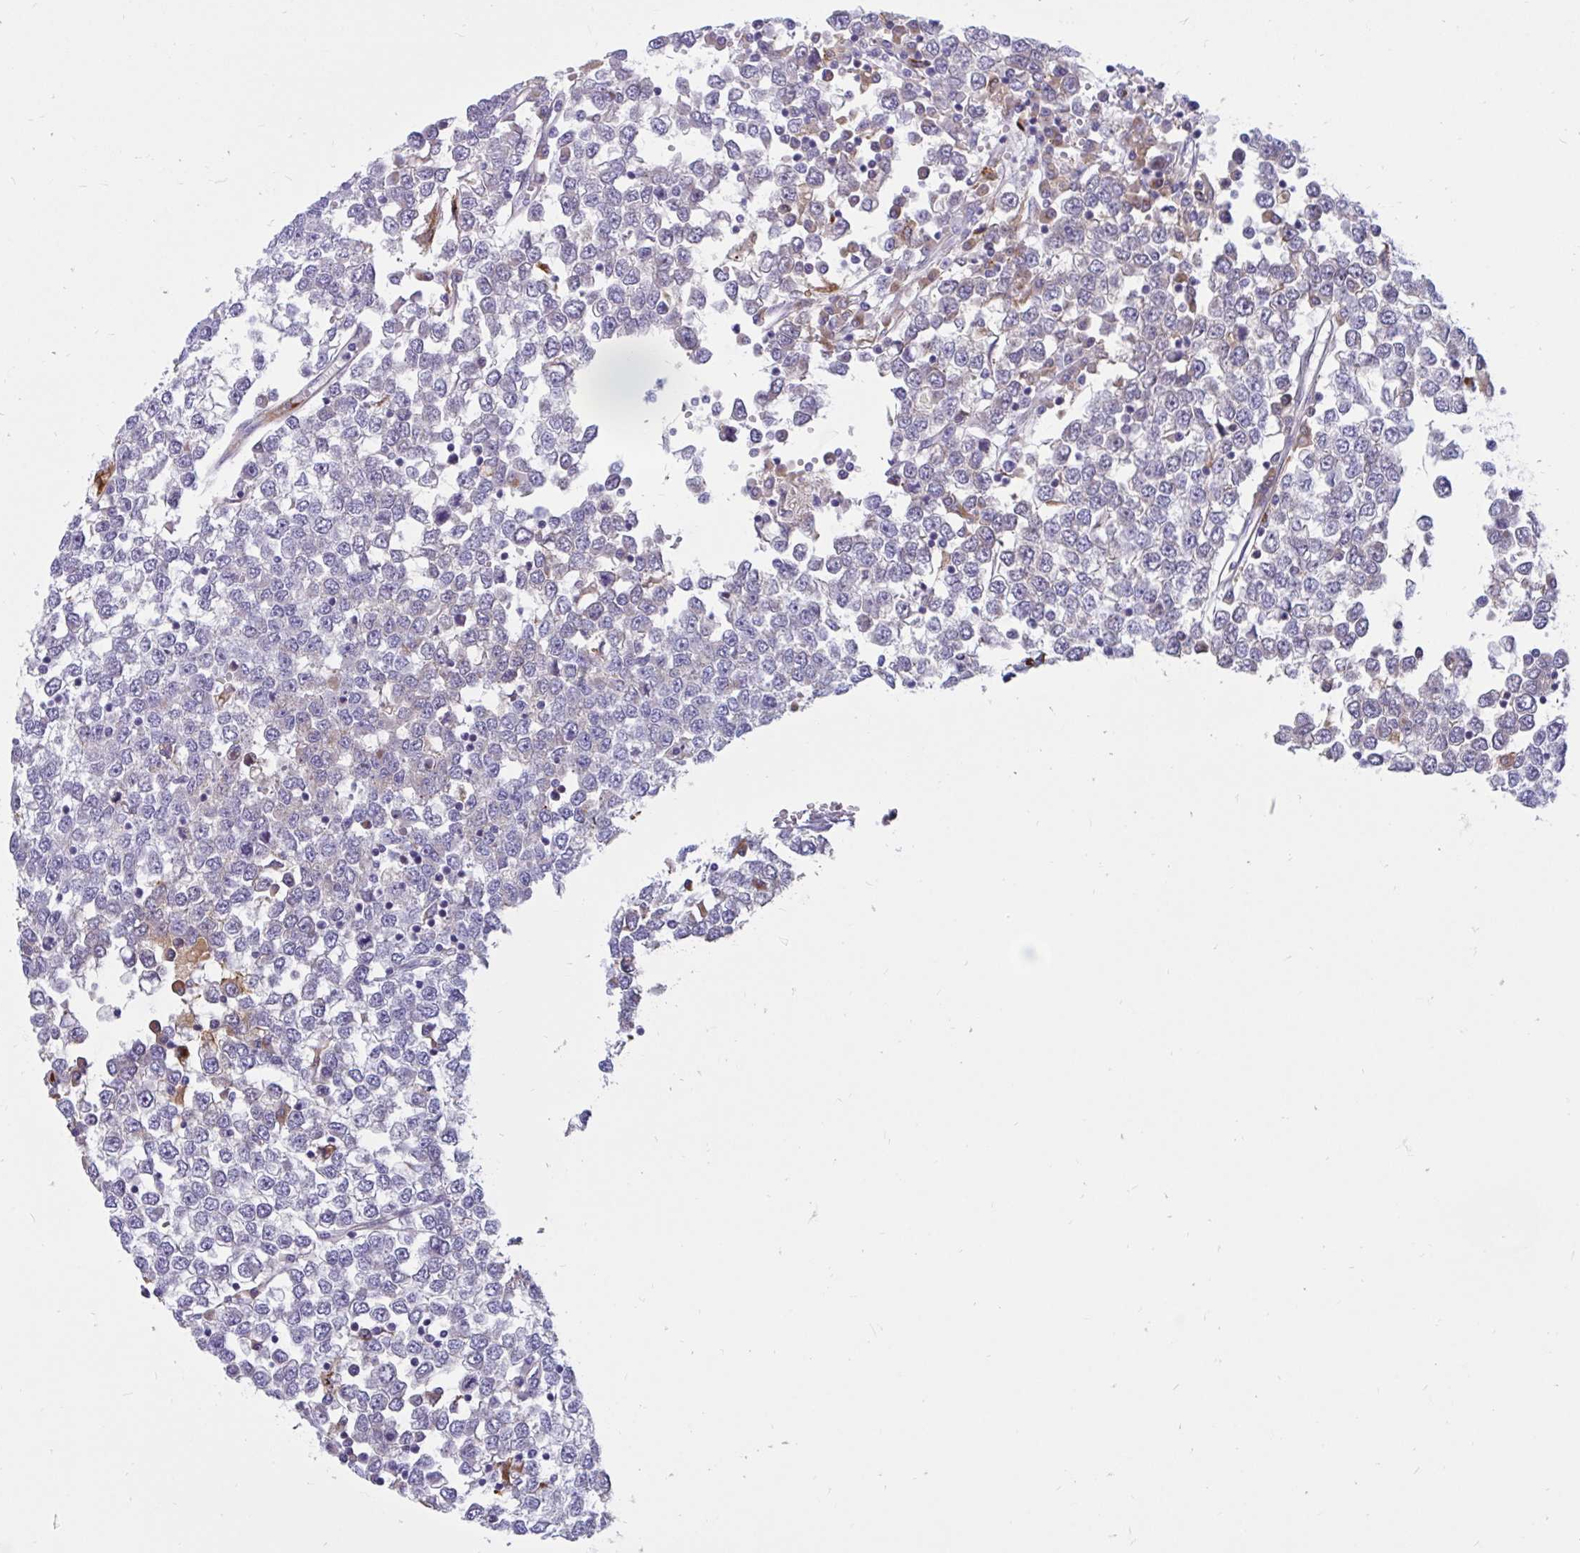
{"staining": {"intensity": "negative", "quantity": "none", "location": "none"}, "tissue": "testis cancer", "cell_type": "Tumor cells", "image_type": "cancer", "snomed": [{"axis": "morphology", "description": "Seminoma, NOS"}, {"axis": "topography", "description": "Testis"}], "caption": "Tumor cells are negative for brown protein staining in seminoma (testis).", "gene": "FAM219B", "patient": {"sex": "male", "age": 65}}